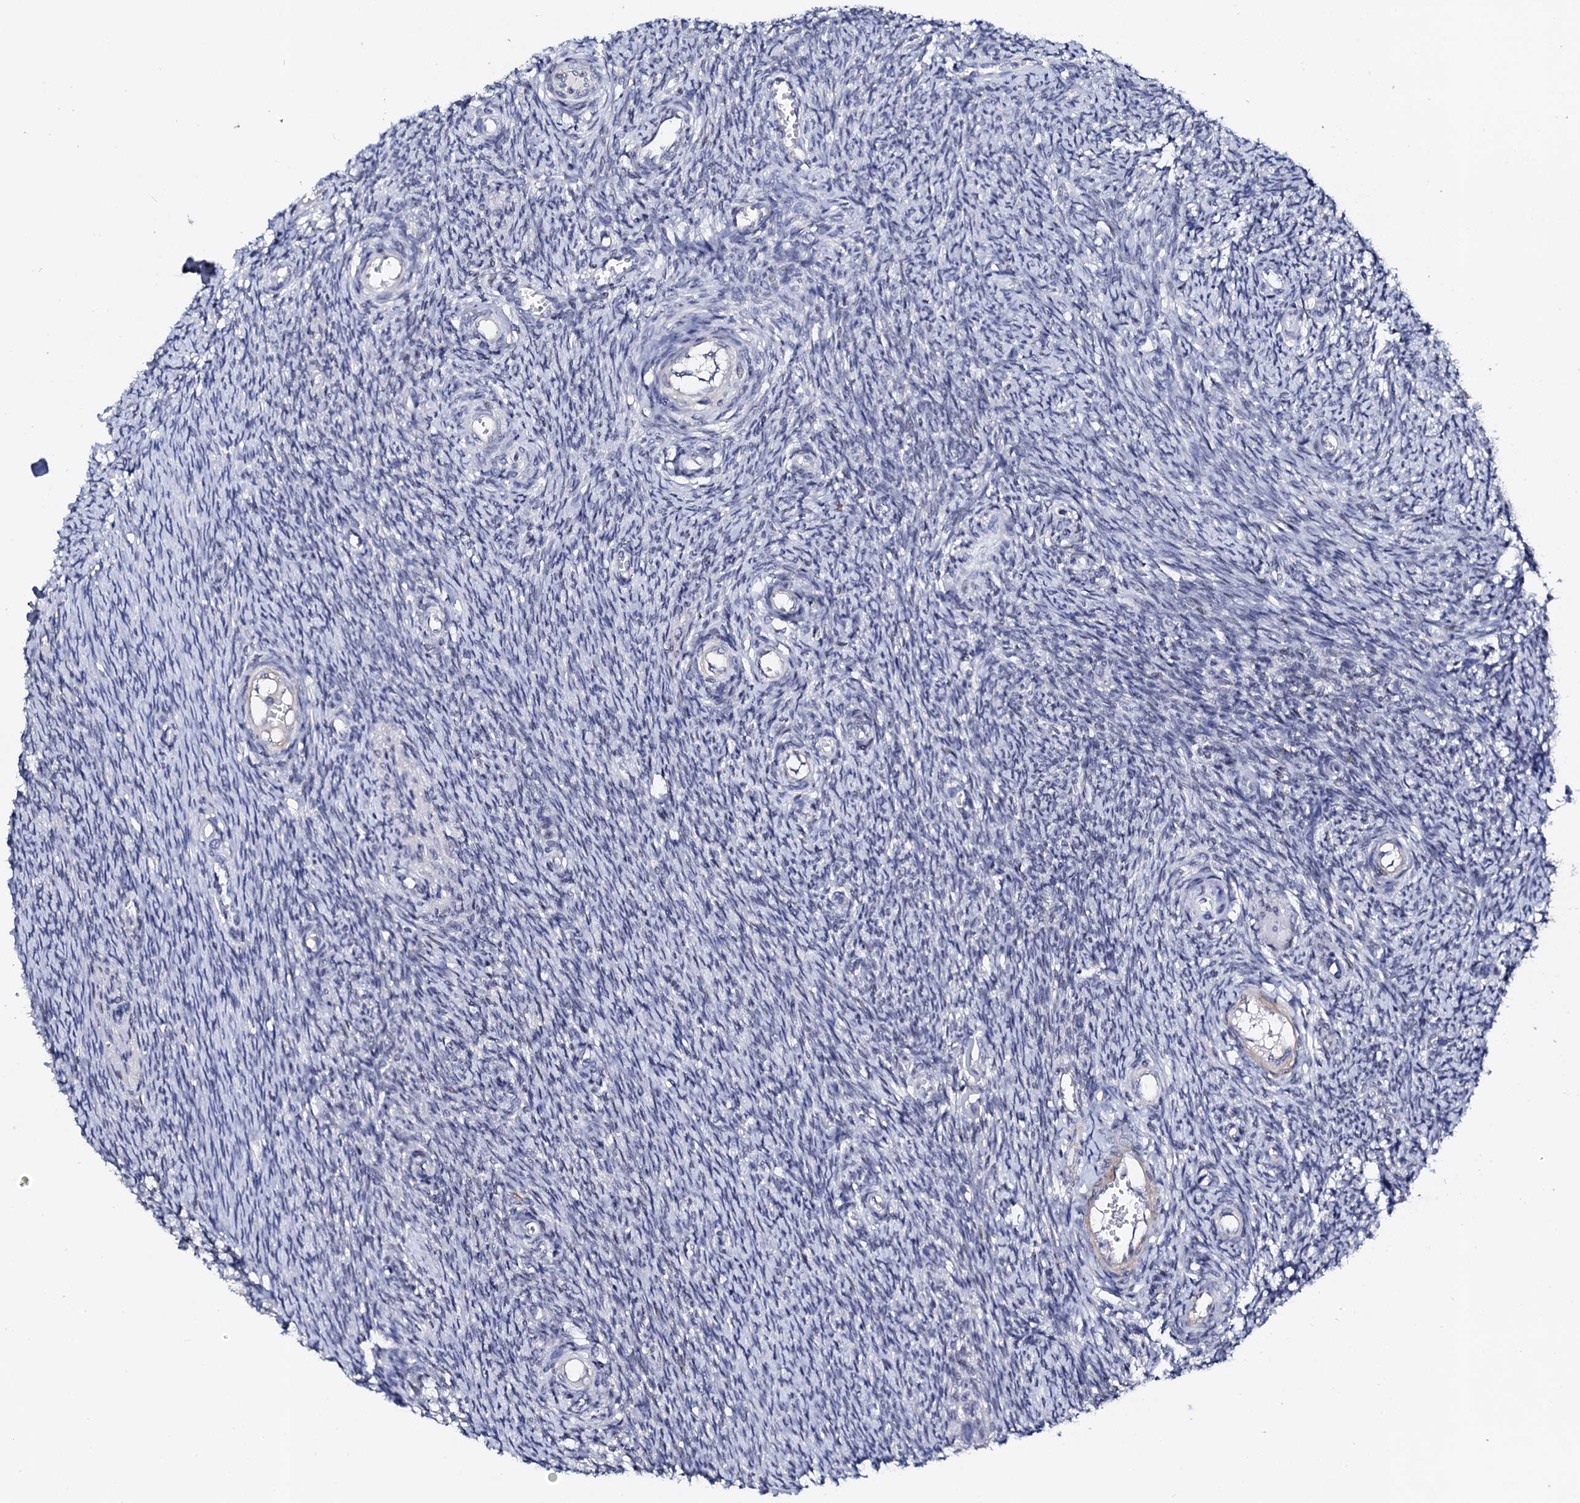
{"staining": {"intensity": "negative", "quantity": "none", "location": "none"}, "tissue": "ovary", "cell_type": "Ovarian stroma cells", "image_type": "normal", "snomed": [{"axis": "morphology", "description": "Normal tissue, NOS"}, {"axis": "topography", "description": "Ovary"}], "caption": "The photomicrograph demonstrates no staining of ovarian stroma cells in benign ovary. (DAB immunohistochemistry (IHC), high magnification).", "gene": "NUP58", "patient": {"sex": "female", "age": 44}}